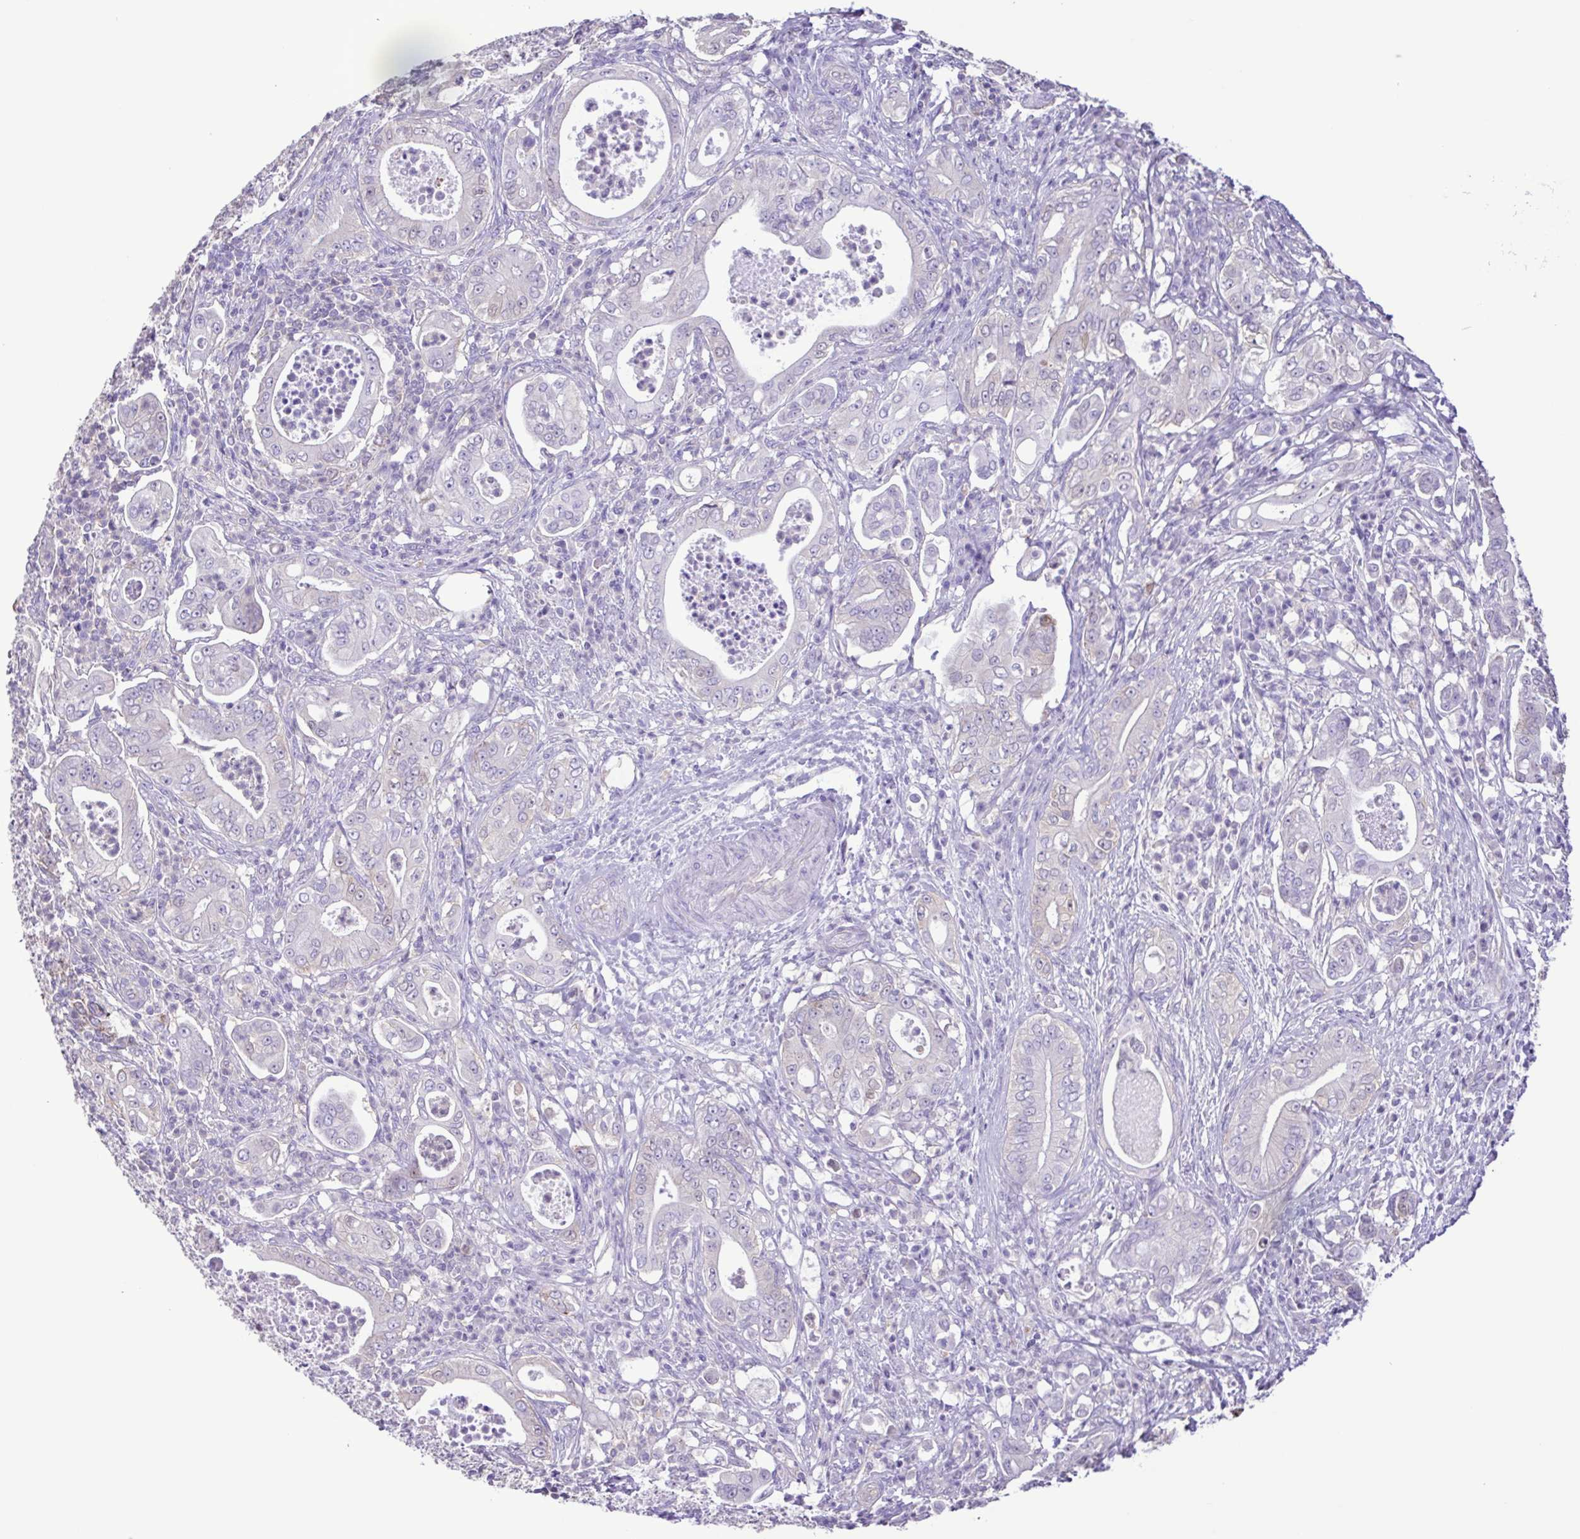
{"staining": {"intensity": "negative", "quantity": "none", "location": "none"}, "tissue": "pancreatic cancer", "cell_type": "Tumor cells", "image_type": "cancer", "snomed": [{"axis": "morphology", "description": "Adenocarcinoma, NOS"}, {"axis": "topography", "description": "Pancreas"}], "caption": "Immunohistochemistry (IHC) of human pancreatic cancer (adenocarcinoma) demonstrates no positivity in tumor cells.", "gene": "CYP17A1", "patient": {"sex": "male", "age": 71}}